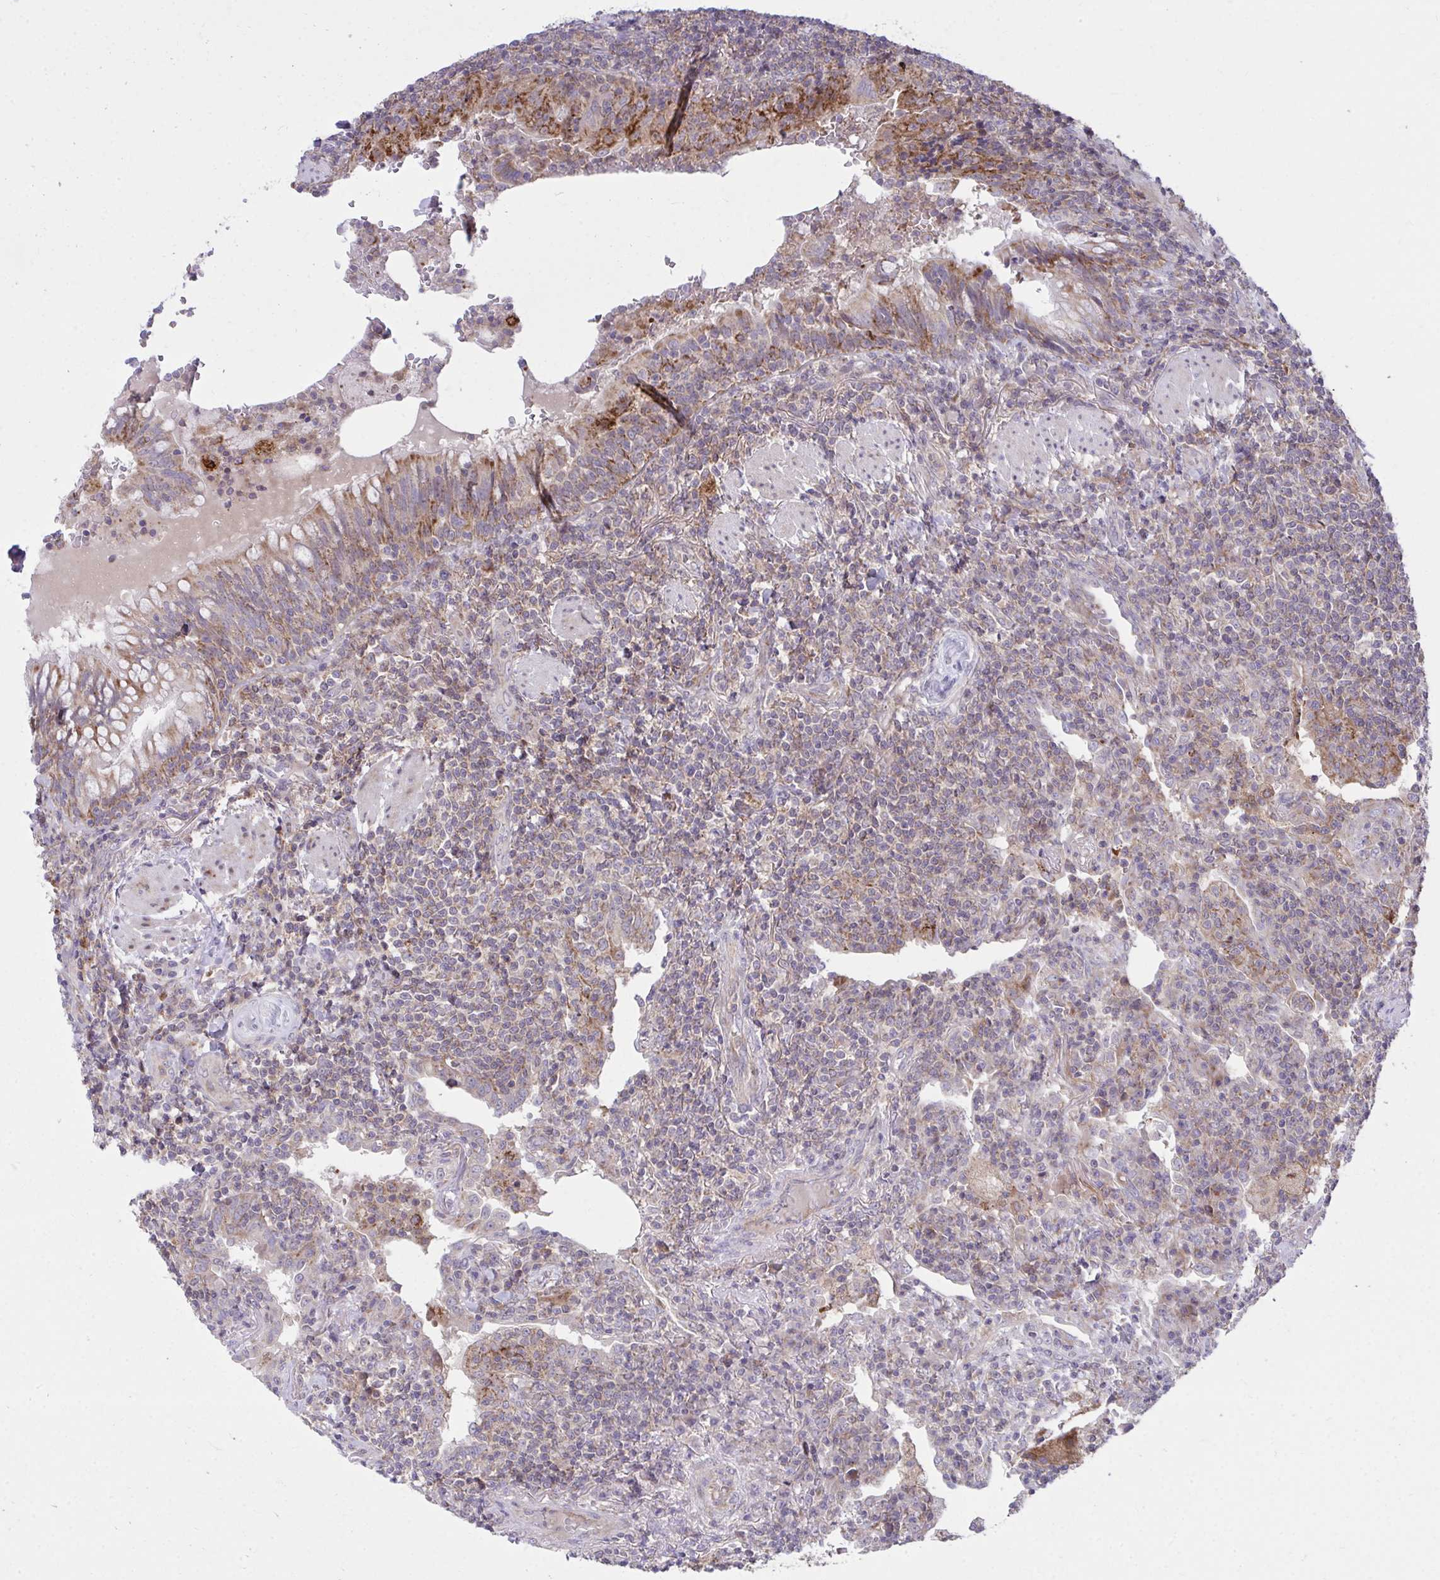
{"staining": {"intensity": "weak", "quantity": "25%-75%", "location": "cytoplasmic/membranous"}, "tissue": "lymphoma", "cell_type": "Tumor cells", "image_type": "cancer", "snomed": [{"axis": "morphology", "description": "Malignant lymphoma, non-Hodgkin's type, Low grade"}, {"axis": "topography", "description": "Lung"}], "caption": "Human lymphoma stained with a protein marker reveals weak staining in tumor cells.", "gene": "C16orf54", "patient": {"sex": "female", "age": 71}}